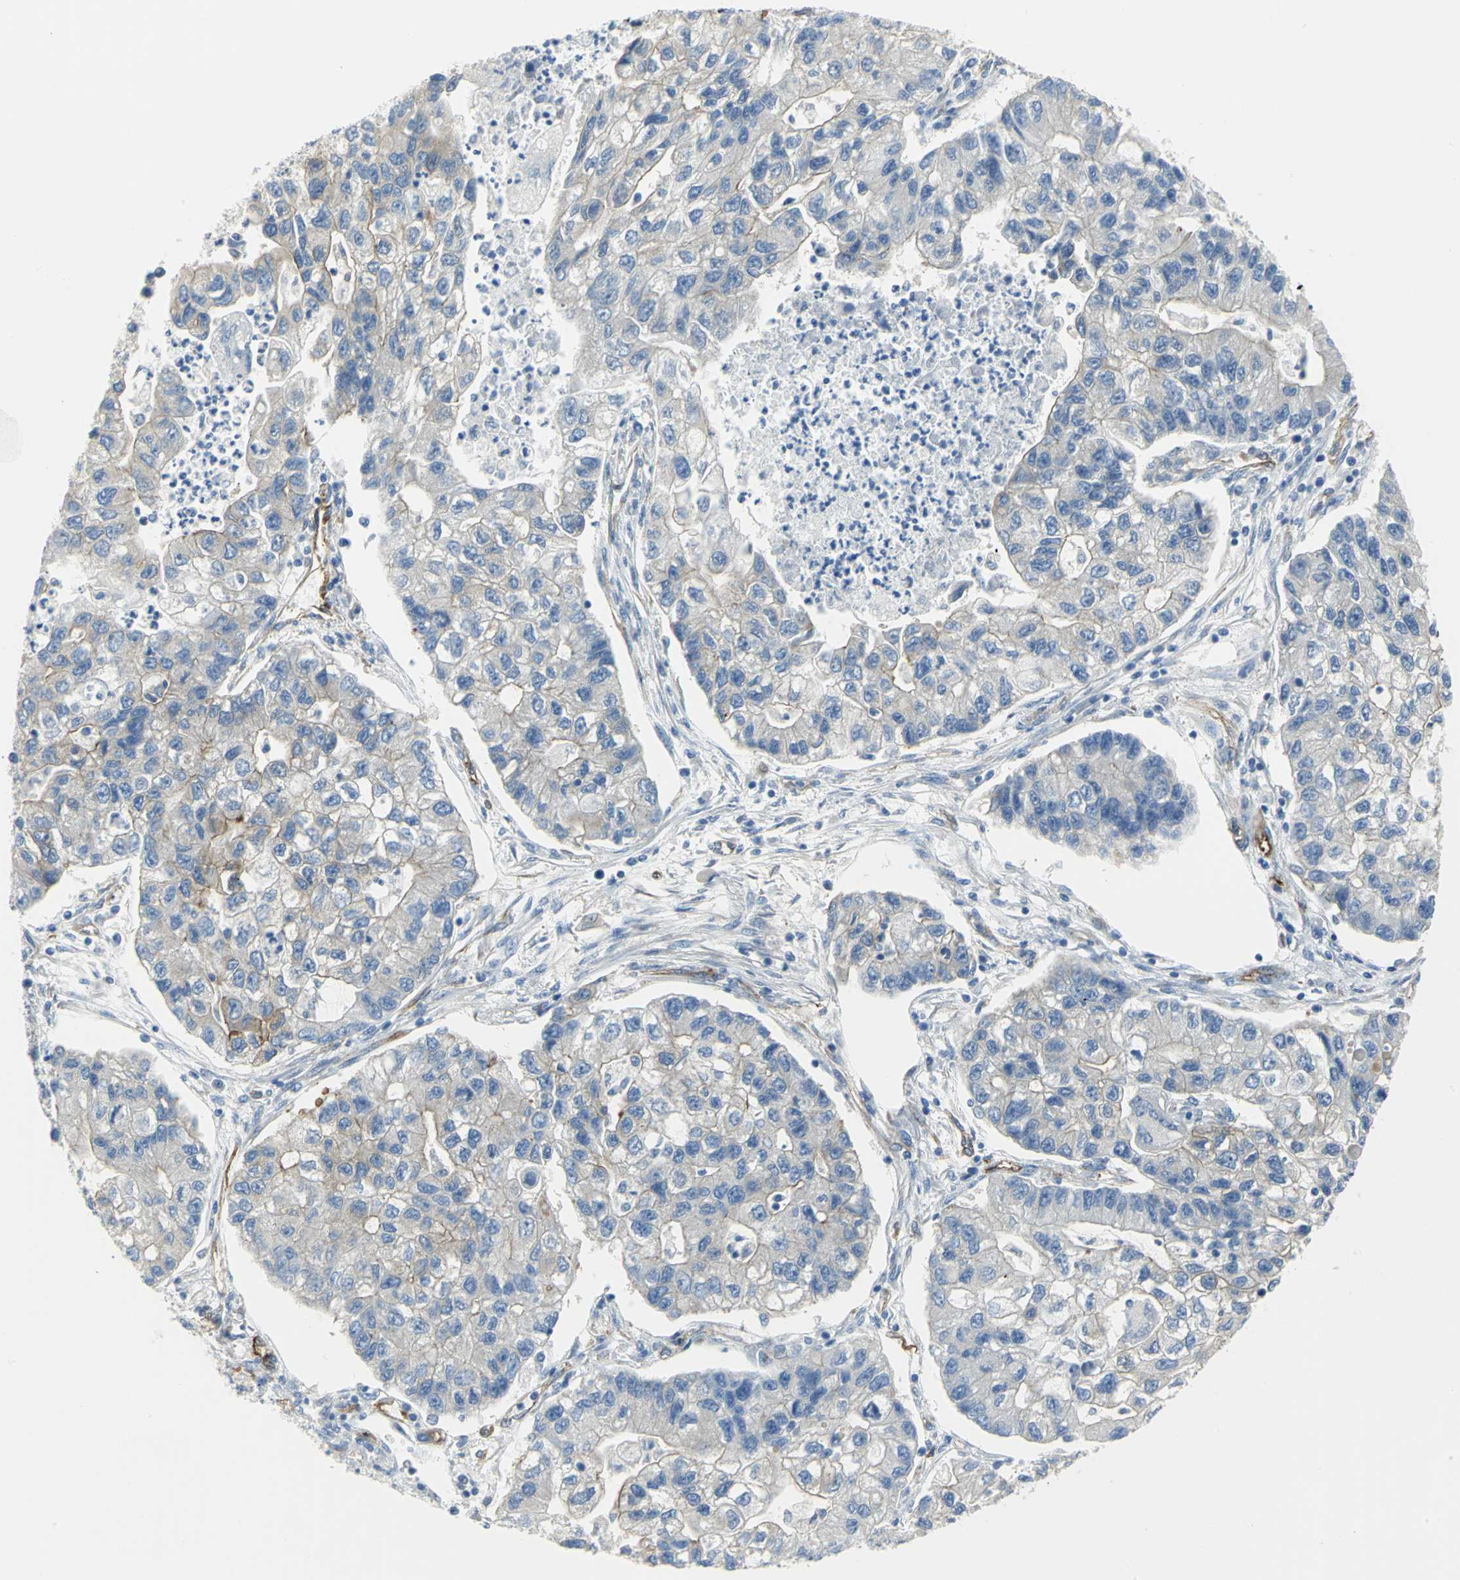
{"staining": {"intensity": "weak", "quantity": "25%-75%", "location": "cytoplasmic/membranous"}, "tissue": "lung cancer", "cell_type": "Tumor cells", "image_type": "cancer", "snomed": [{"axis": "morphology", "description": "Adenocarcinoma, NOS"}, {"axis": "topography", "description": "Lung"}], "caption": "DAB (3,3'-diaminobenzidine) immunohistochemical staining of lung adenocarcinoma reveals weak cytoplasmic/membranous protein expression in about 25%-75% of tumor cells. (Brightfield microscopy of DAB IHC at high magnification).", "gene": "FLNB", "patient": {"sex": "female", "age": 51}}